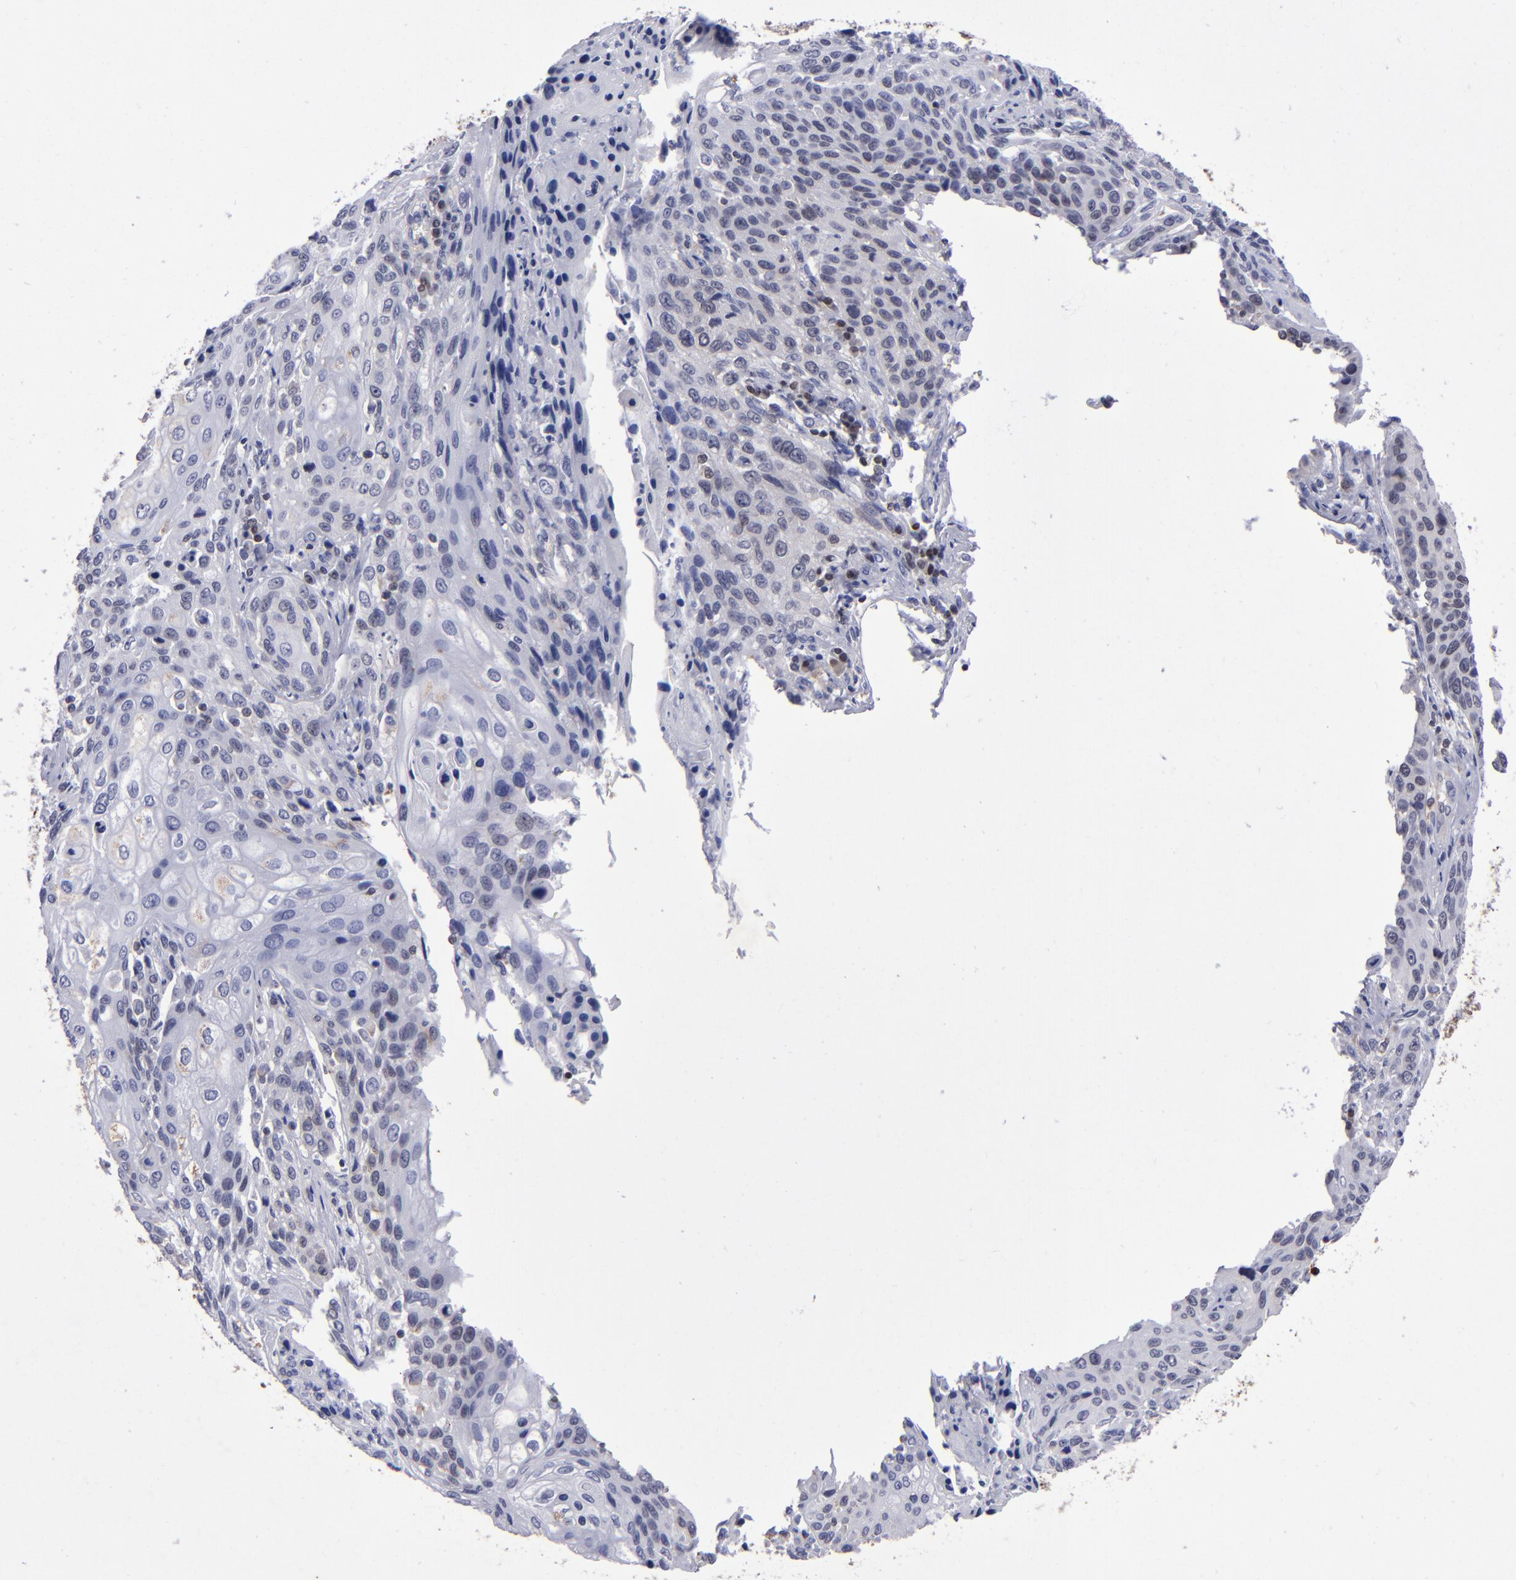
{"staining": {"intensity": "negative", "quantity": "none", "location": "none"}, "tissue": "cervical cancer", "cell_type": "Tumor cells", "image_type": "cancer", "snomed": [{"axis": "morphology", "description": "Squamous cell carcinoma, NOS"}, {"axis": "topography", "description": "Cervix"}], "caption": "Tumor cells are negative for protein expression in human cervical squamous cell carcinoma.", "gene": "MGMT", "patient": {"sex": "female", "age": 32}}